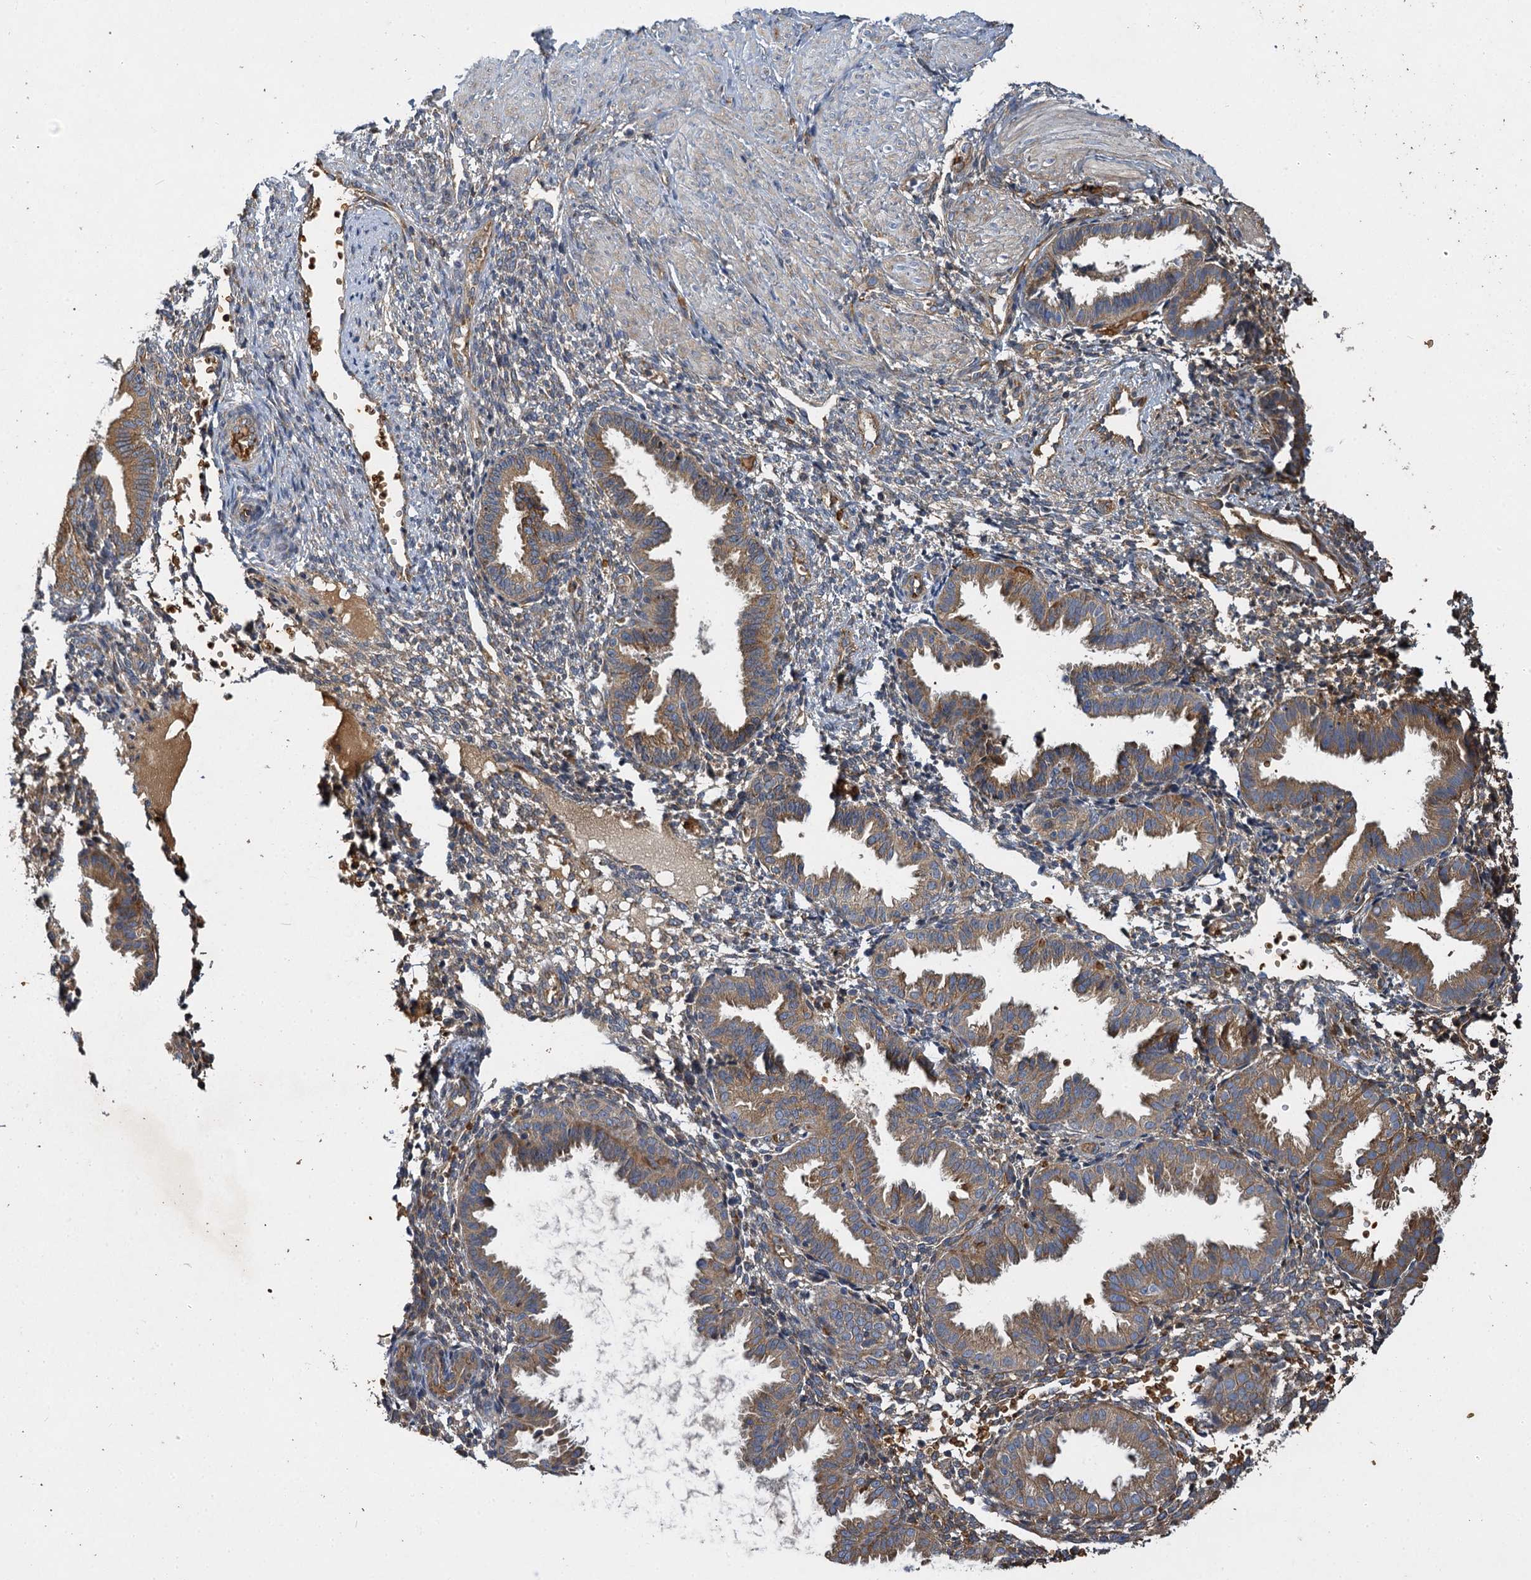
{"staining": {"intensity": "weak", "quantity": "<25%", "location": "cytoplasmic/membranous"}, "tissue": "endometrium", "cell_type": "Cells in endometrial stroma", "image_type": "normal", "snomed": [{"axis": "morphology", "description": "Normal tissue, NOS"}, {"axis": "topography", "description": "Endometrium"}], "caption": "The immunohistochemistry (IHC) histopathology image has no significant staining in cells in endometrial stroma of endometrium. The staining was performed using DAB (3,3'-diaminobenzidine) to visualize the protein expression in brown, while the nuclei were stained in blue with hematoxylin (Magnification: 20x).", "gene": "BCS1L", "patient": {"sex": "female", "age": 33}}